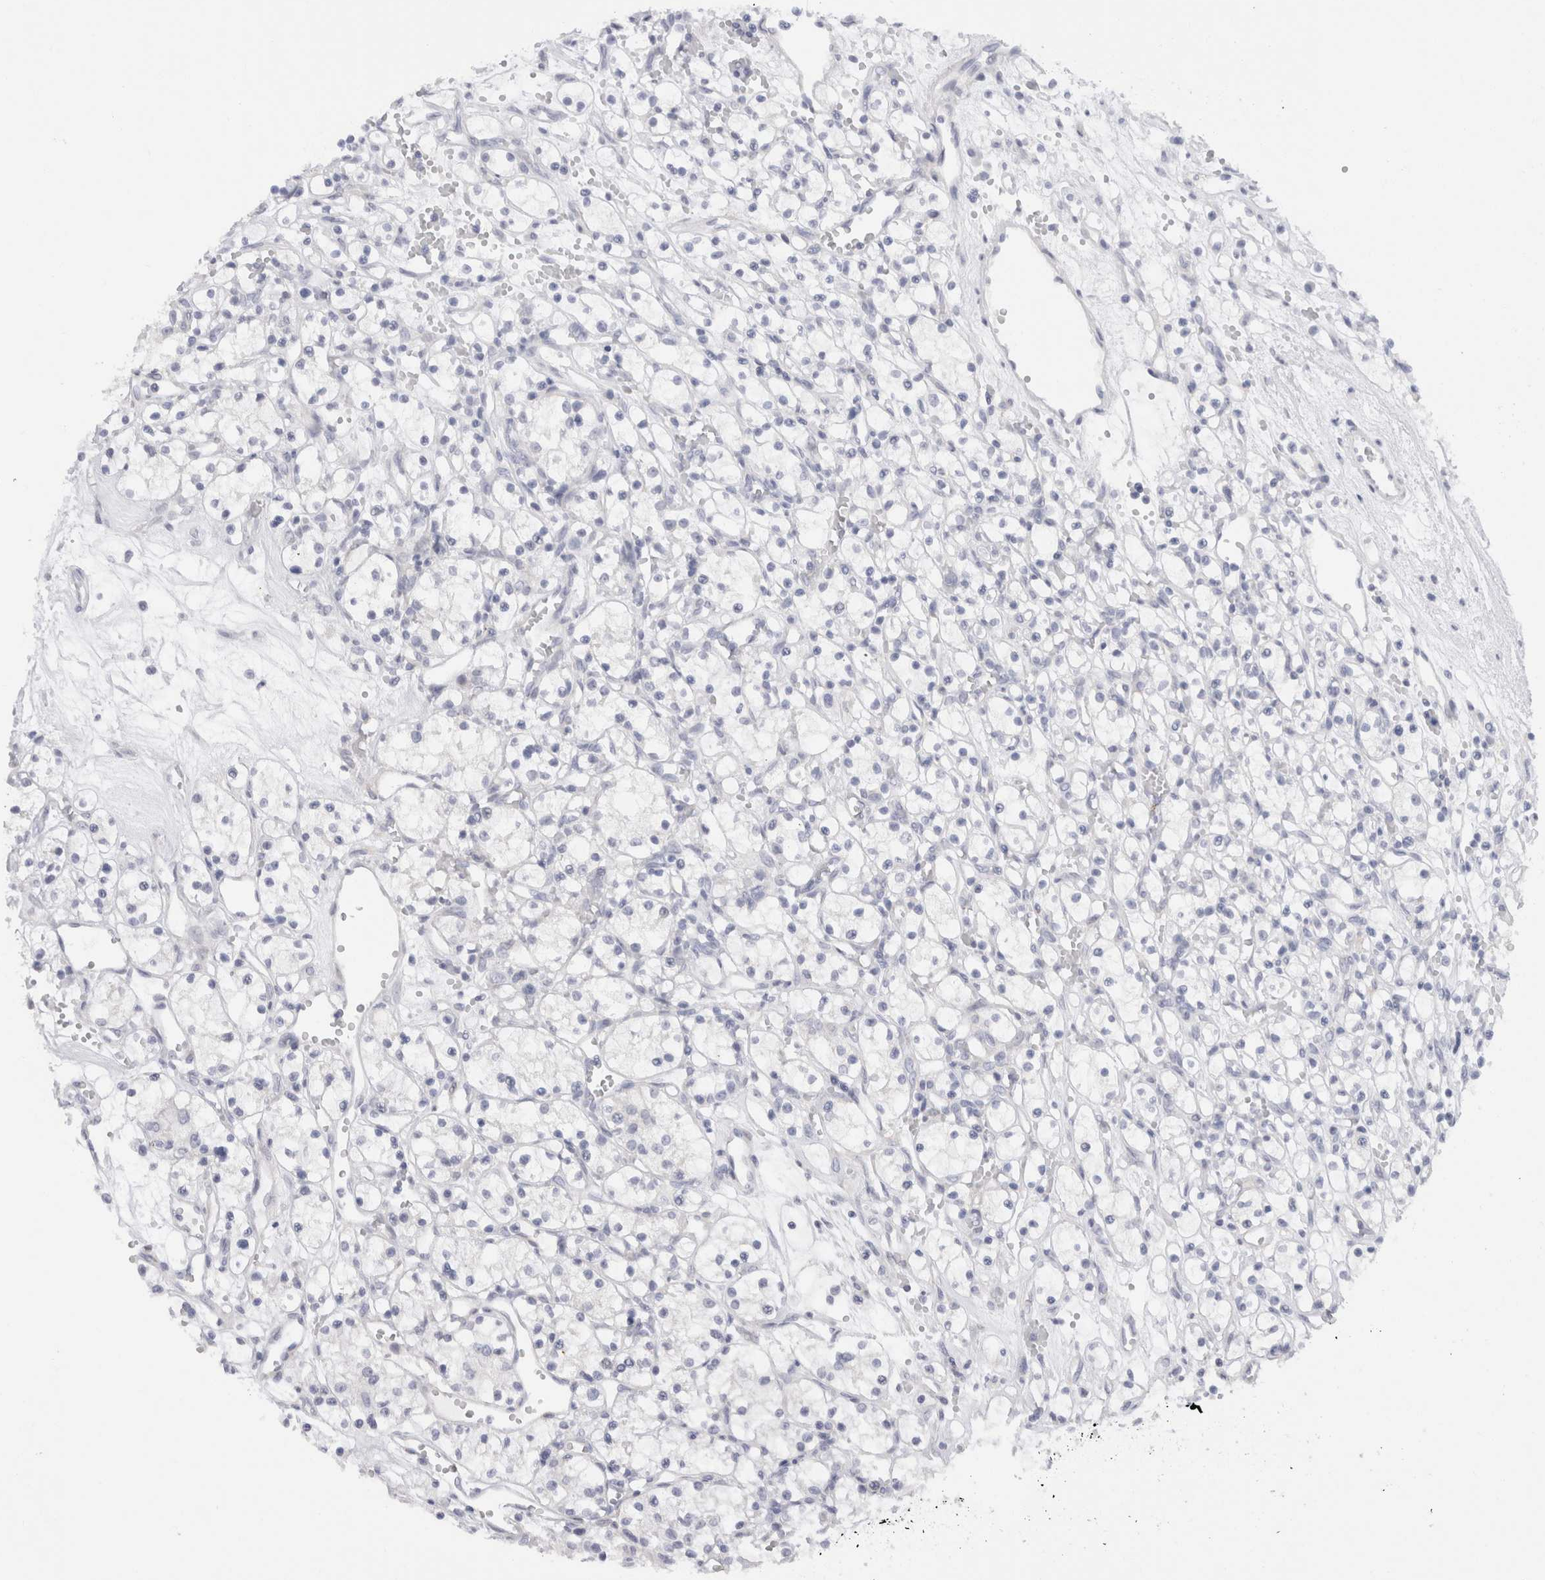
{"staining": {"intensity": "negative", "quantity": "none", "location": "none"}, "tissue": "renal cancer", "cell_type": "Tumor cells", "image_type": "cancer", "snomed": [{"axis": "morphology", "description": "Adenocarcinoma, NOS"}, {"axis": "topography", "description": "Kidney"}], "caption": "Protein analysis of renal adenocarcinoma reveals no significant positivity in tumor cells. (Stains: DAB immunohistochemistry (IHC) with hematoxylin counter stain, Microscopy: brightfield microscopy at high magnification).", "gene": "C9orf50", "patient": {"sex": "female", "age": 59}}